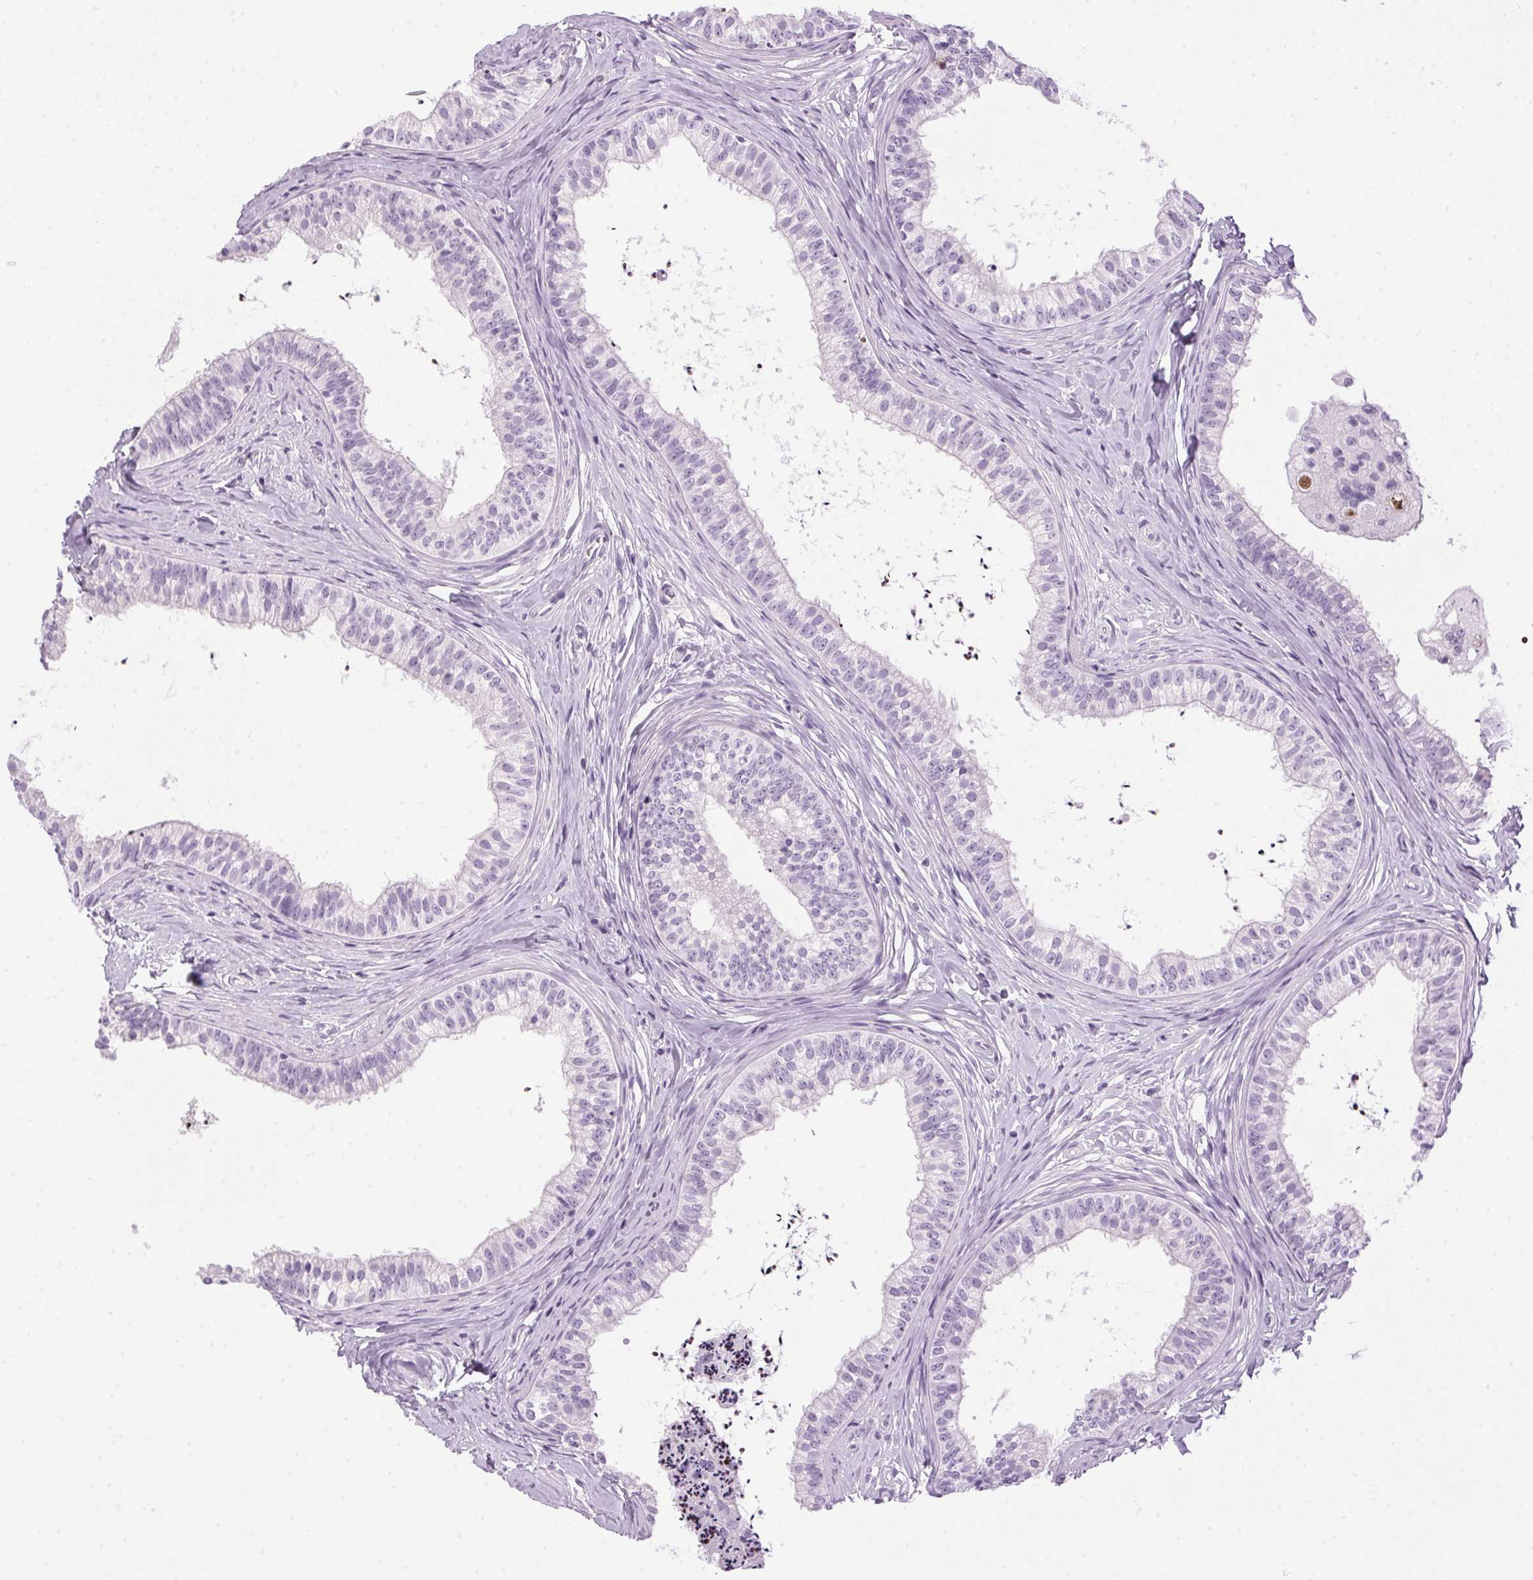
{"staining": {"intensity": "negative", "quantity": "none", "location": "none"}, "tissue": "epididymis", "cell_type": "Glandular cells", "image_type": "normal", "snomed": [{"axis": "morphology", "description": "Normal tissue, NOS"}, {"axis": "topography", "description": "Epididymis"}], "caption": "Immunohistochemistry (IHC) image of benign human epididymis stained for a protein (brown), which exhibits no expression in glandular cells.", "gene": "SP7", "patient": {"sex": "male", "age": 24}}